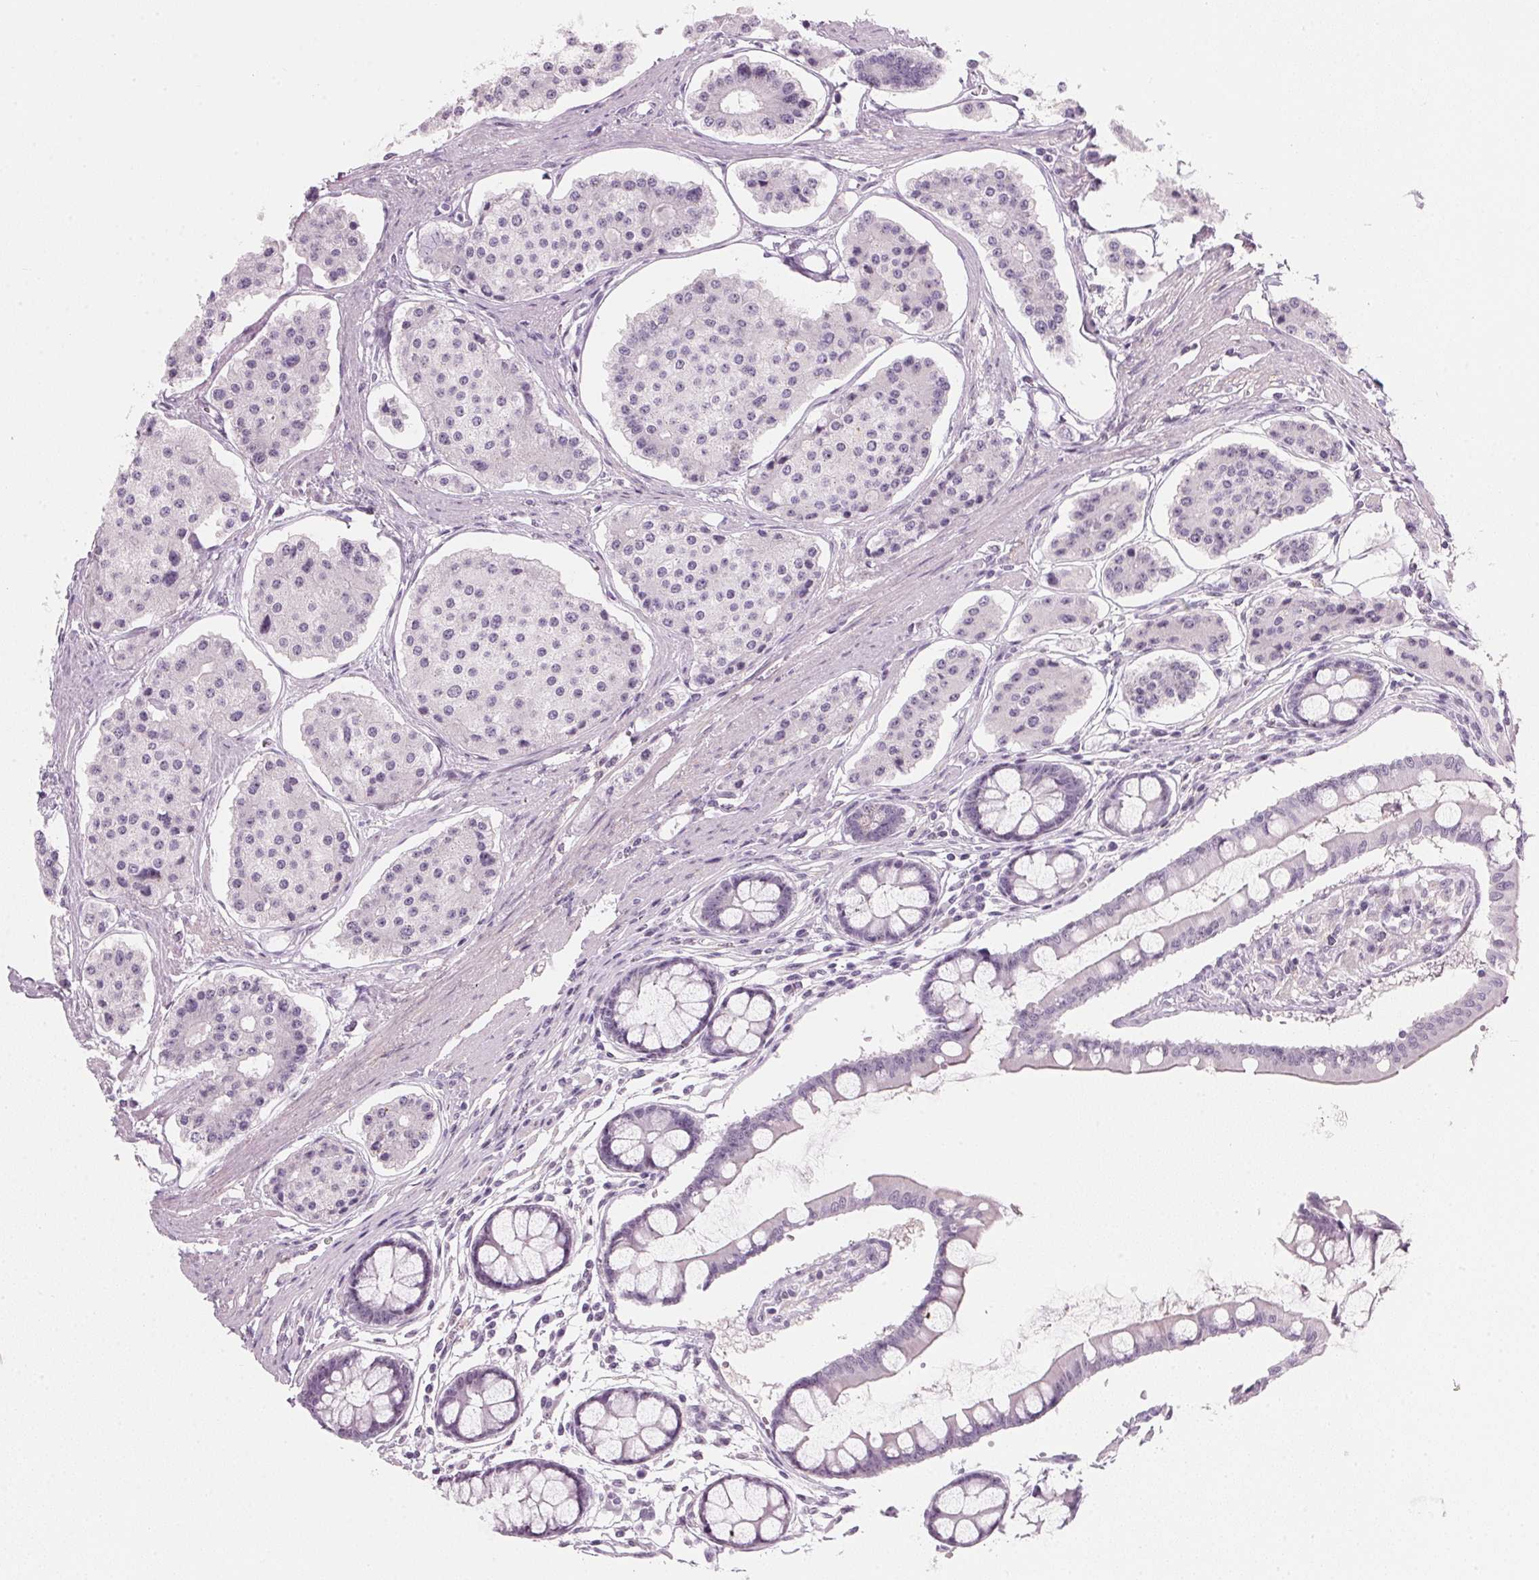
{"staining": {"intensity": "negative", "quantity": "none", "location": "none"}, "tissue": "carcinoid", "cell_type": "Tumor cells", "image_type": "cancer", "snomed": [{"axis": "morphology", "description": "Carcinoid, malignant, NOS"}, {"axis": "topography", "description": "Small intestine"}], "caption": "Immunohistochemistry micrograph of carcinoid stained for a protein (brown), which demonstrates no staining in tumor cells.", "gene": "DNTTIP2", "patient": {"sex": "female", "age": 65}}